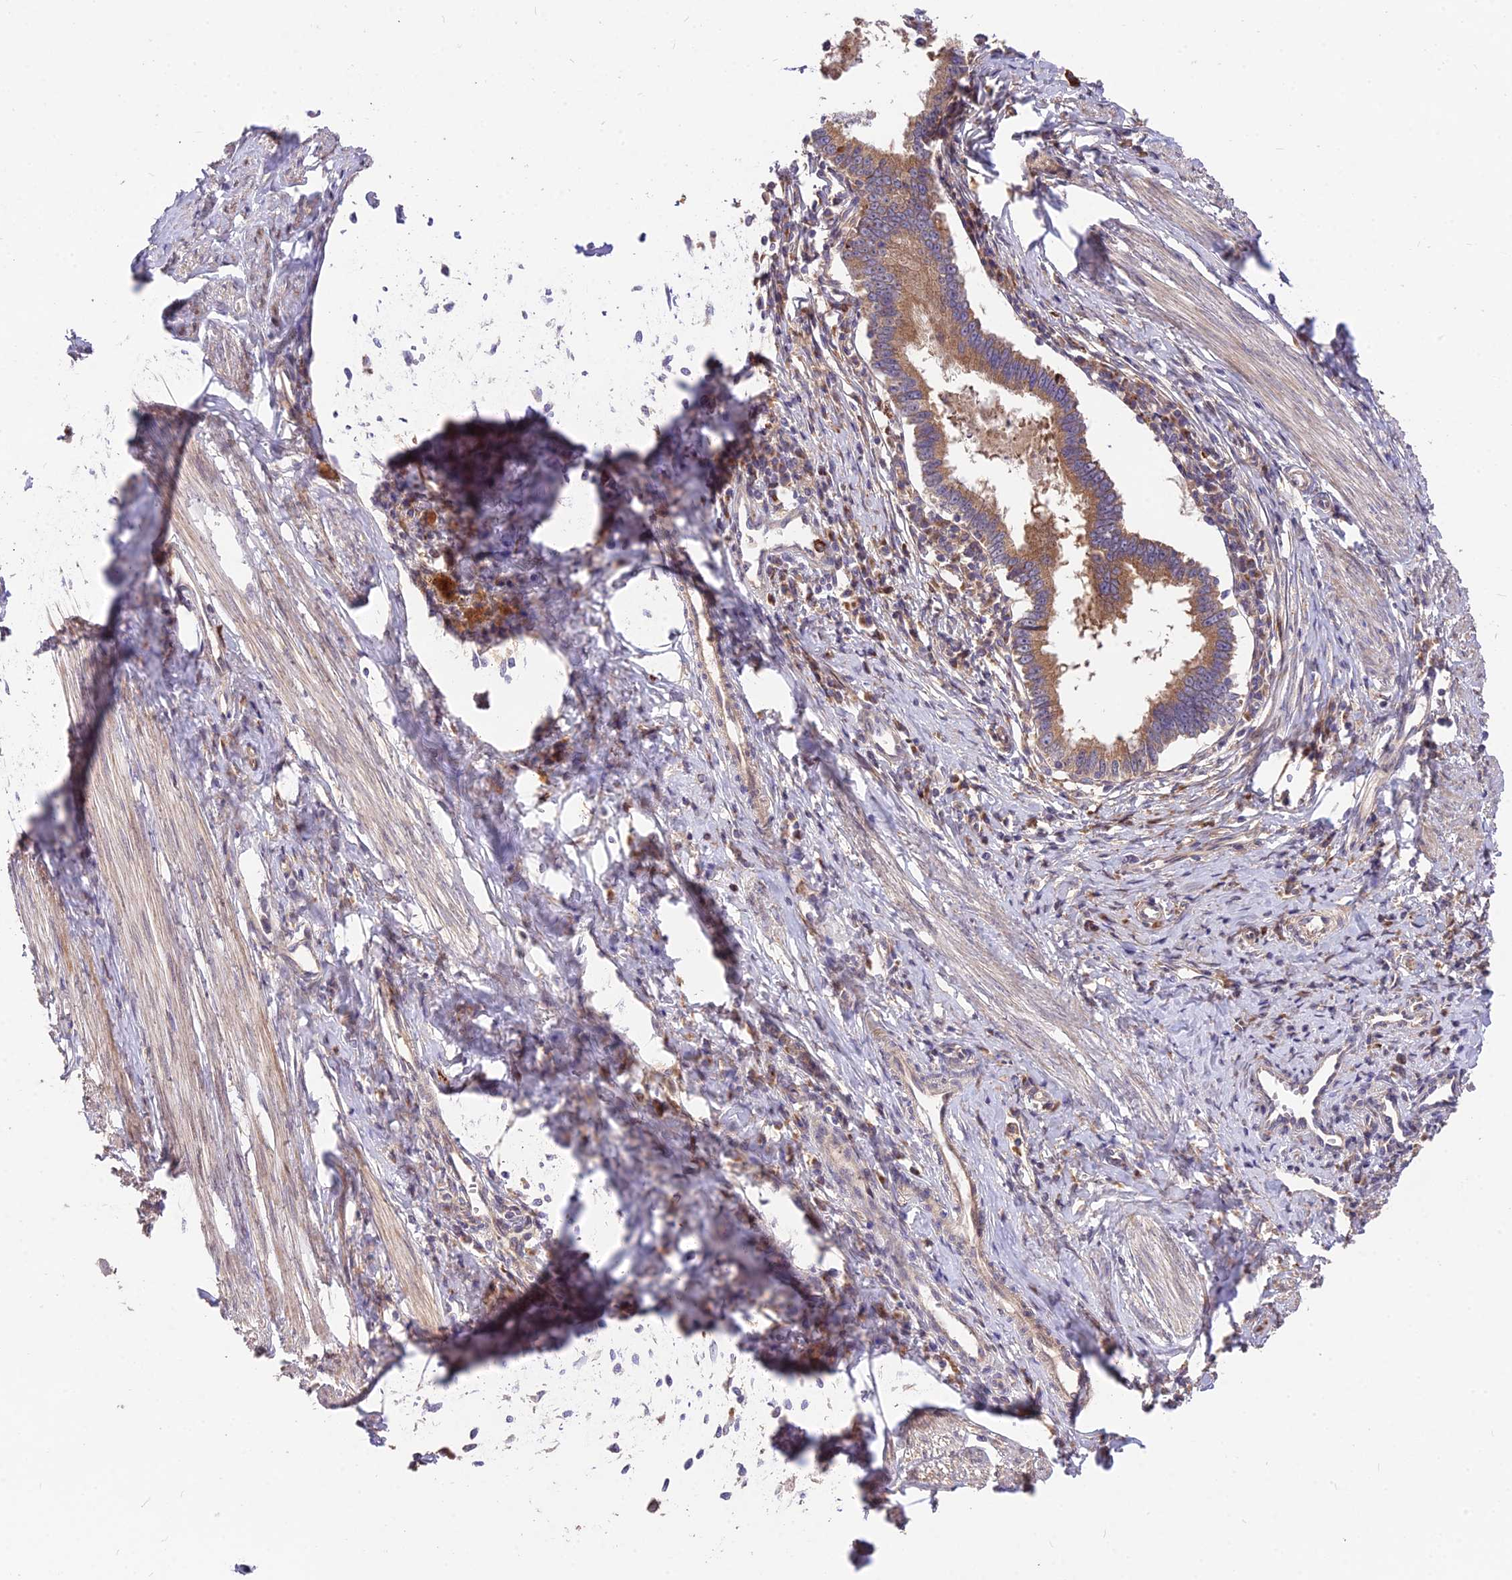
{"staining": {"intensity": "moderate", "quantity": ">75%", "location": "cytoplasmic/membranous"}, "tissue": "cervical cancer", "cell_type": "Tumor cells", "image_type": "cancer", "snomed": [{"axis": "morphology", "description": "Adenocarcinoma, NOS"}, {"axis": "topography", "description": "Cervix"}], "caption": "Immunohistochemistry (IHC) photomicrograph of neoplastic tissue: human cervical adenocarcinoma stained using immunohistochemistry reveals medium levels of moderate protein expression localized specifically in the cytoplasmic/membranous of tumor cells, appearing as a cytoplasmic/membranous brown color.", "gene": "ROCK1", "patient": {"sex": "female", "age": 36}}